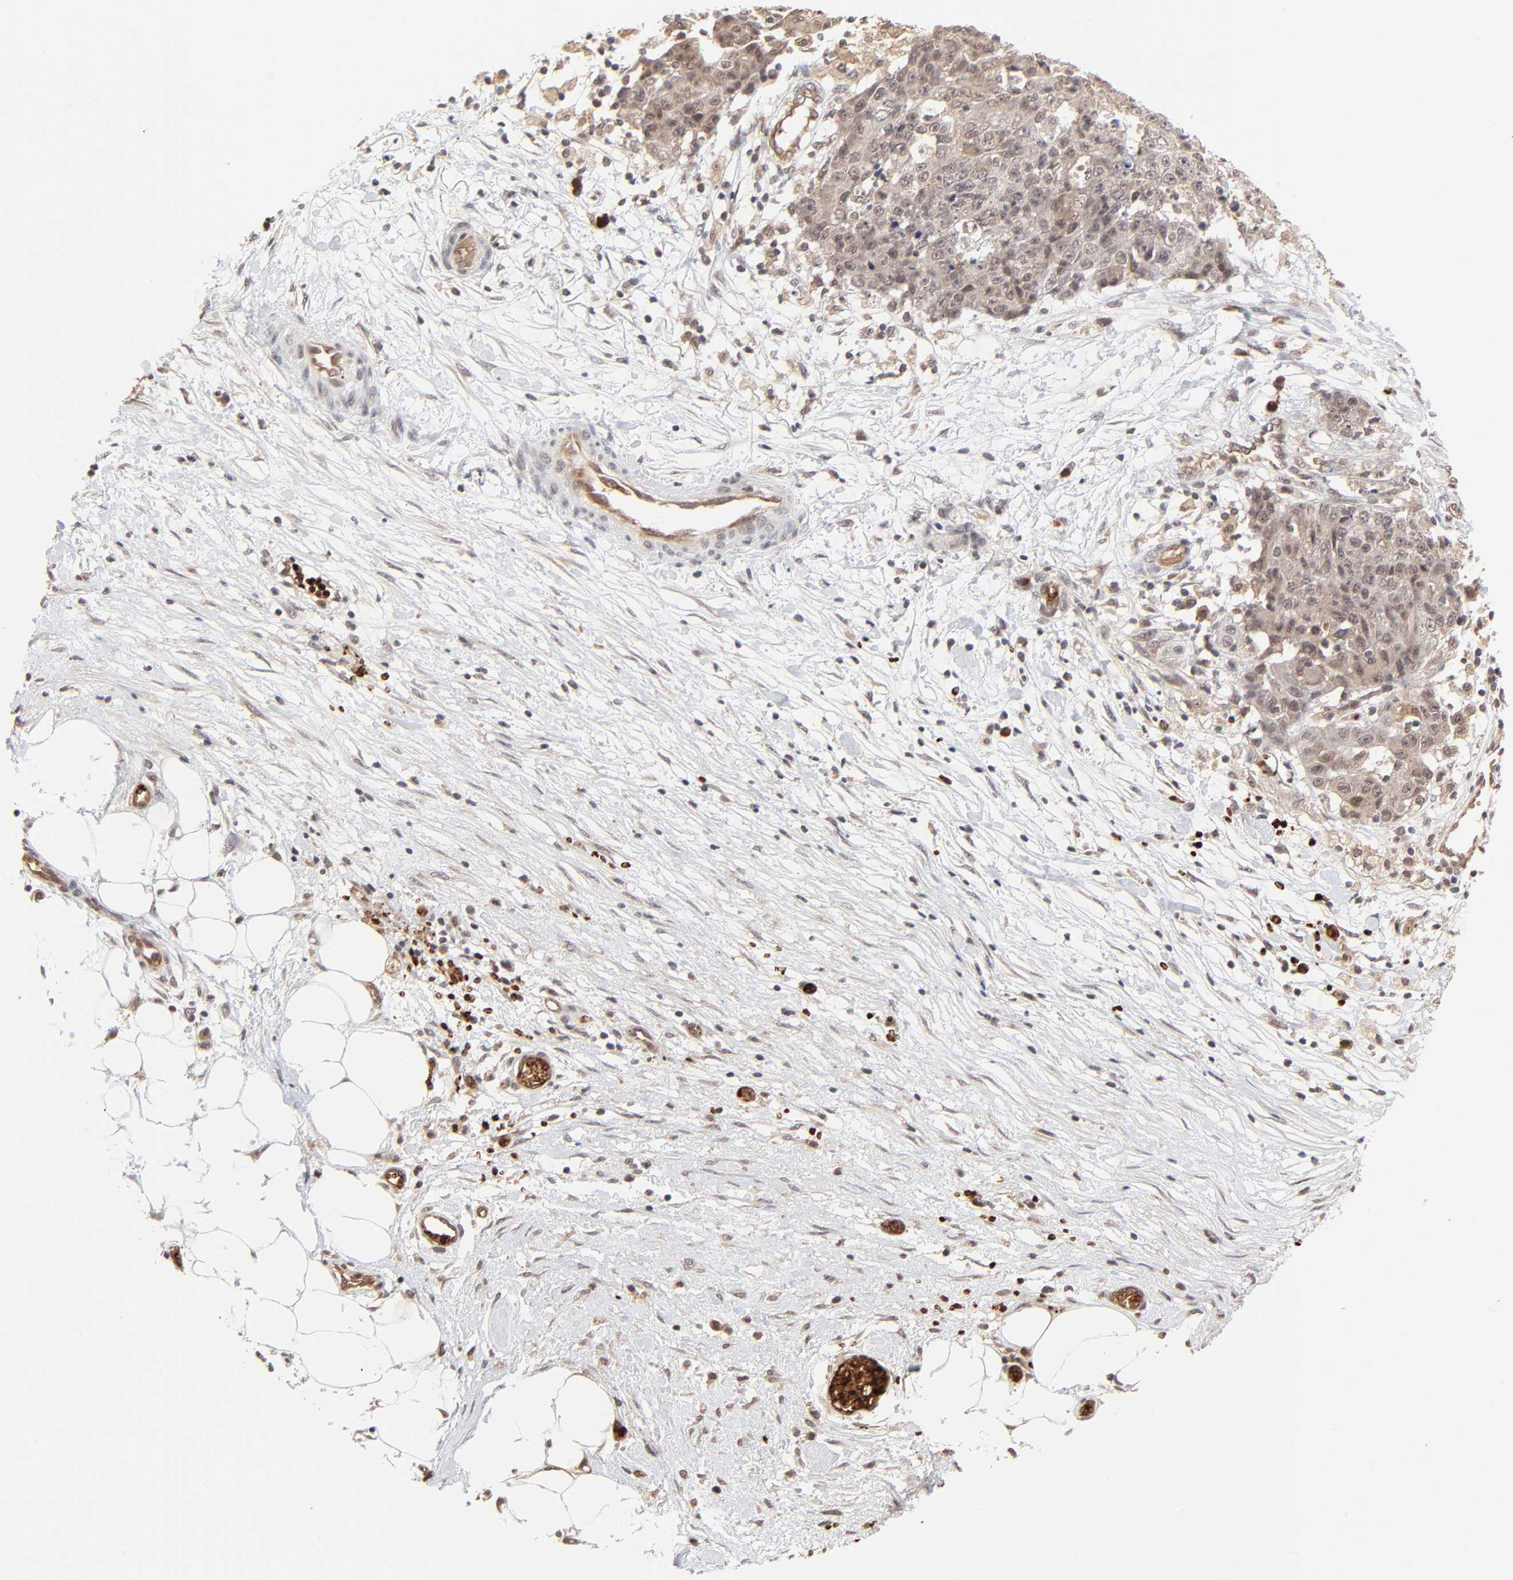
{"staining": {"intensity": "moderate", "quantity": ">75%", "location": "cytoplasmic/membranous"}, "tissue": "ovarian cancer", "cell_type": "Tumor cells", "image_type": "cancer", "snomed": [{"axis": "morphology", "description": "Carcinoma, endometroid"}, {"axis": "topography", "description": "Ovary"}], "caption": "Endometroid carcinoma (ovarian) tissue shows moderate cytoplasmic/membranous staining in approximately >75% of tumor cells, visualized by immunohistochemistry.", "gene": "CASP10", "patient": {"sex": "female", "age": 42}}